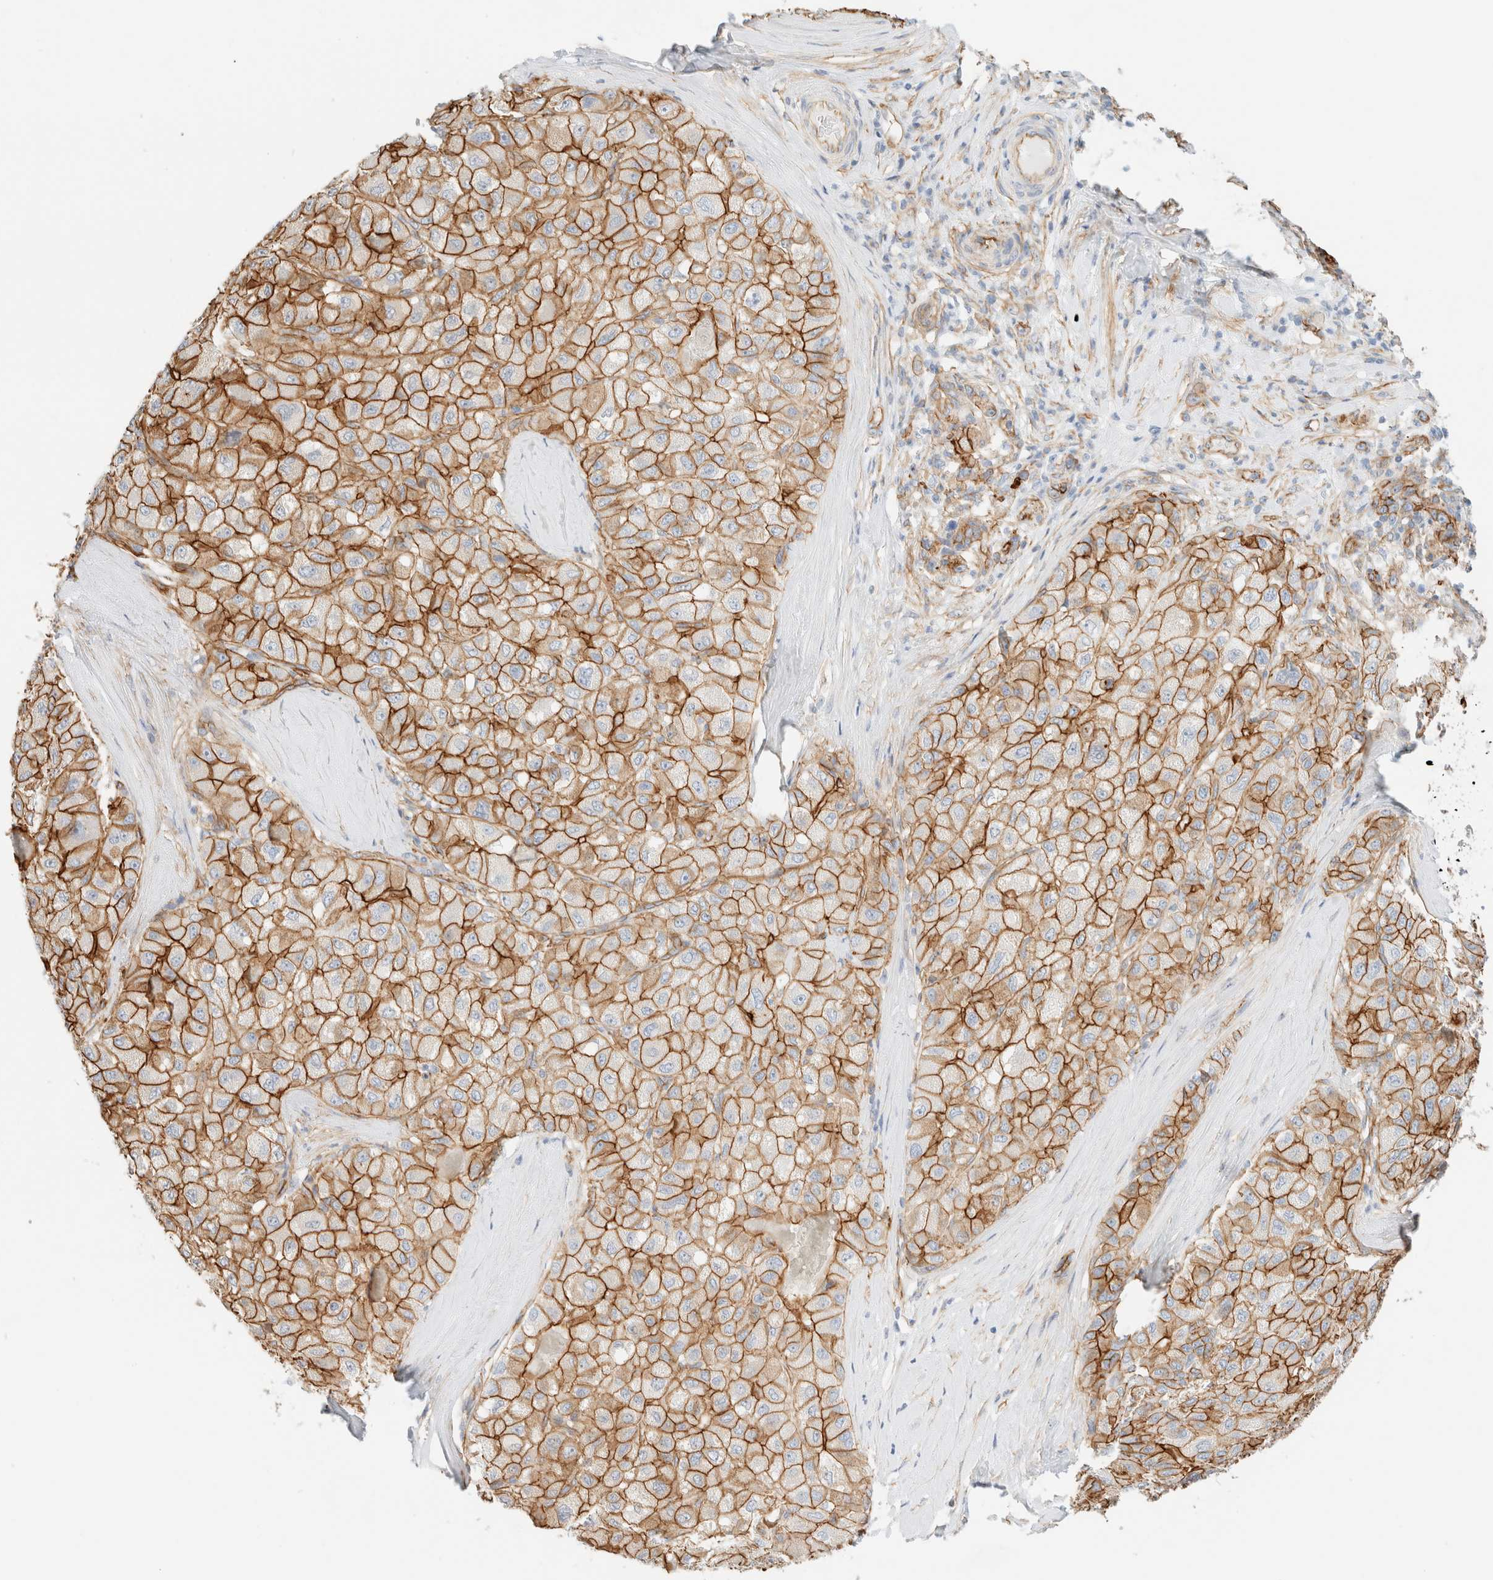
{"staining": {"intensity": "strong", "quantity": ">75%", "location": "cytoplasmic/membranous"}, "tissue": "liver cancer", "cell_type": "Tumor cells", "image_type": "cancer", "snomed": [{"axis": "morphology", "description": "Carcinoma, Hepatocellular, NOS"}, {"axis": "topography", "description": "Liver"}], "caption": "A brown stain highlights strong cytoplasmic/membranous expression of a protein in liver cancer (hepatocellular carcinoma) tumor cells.", "gene": "CYB5R4", "patient": {"sex": "male", "age": 80}}